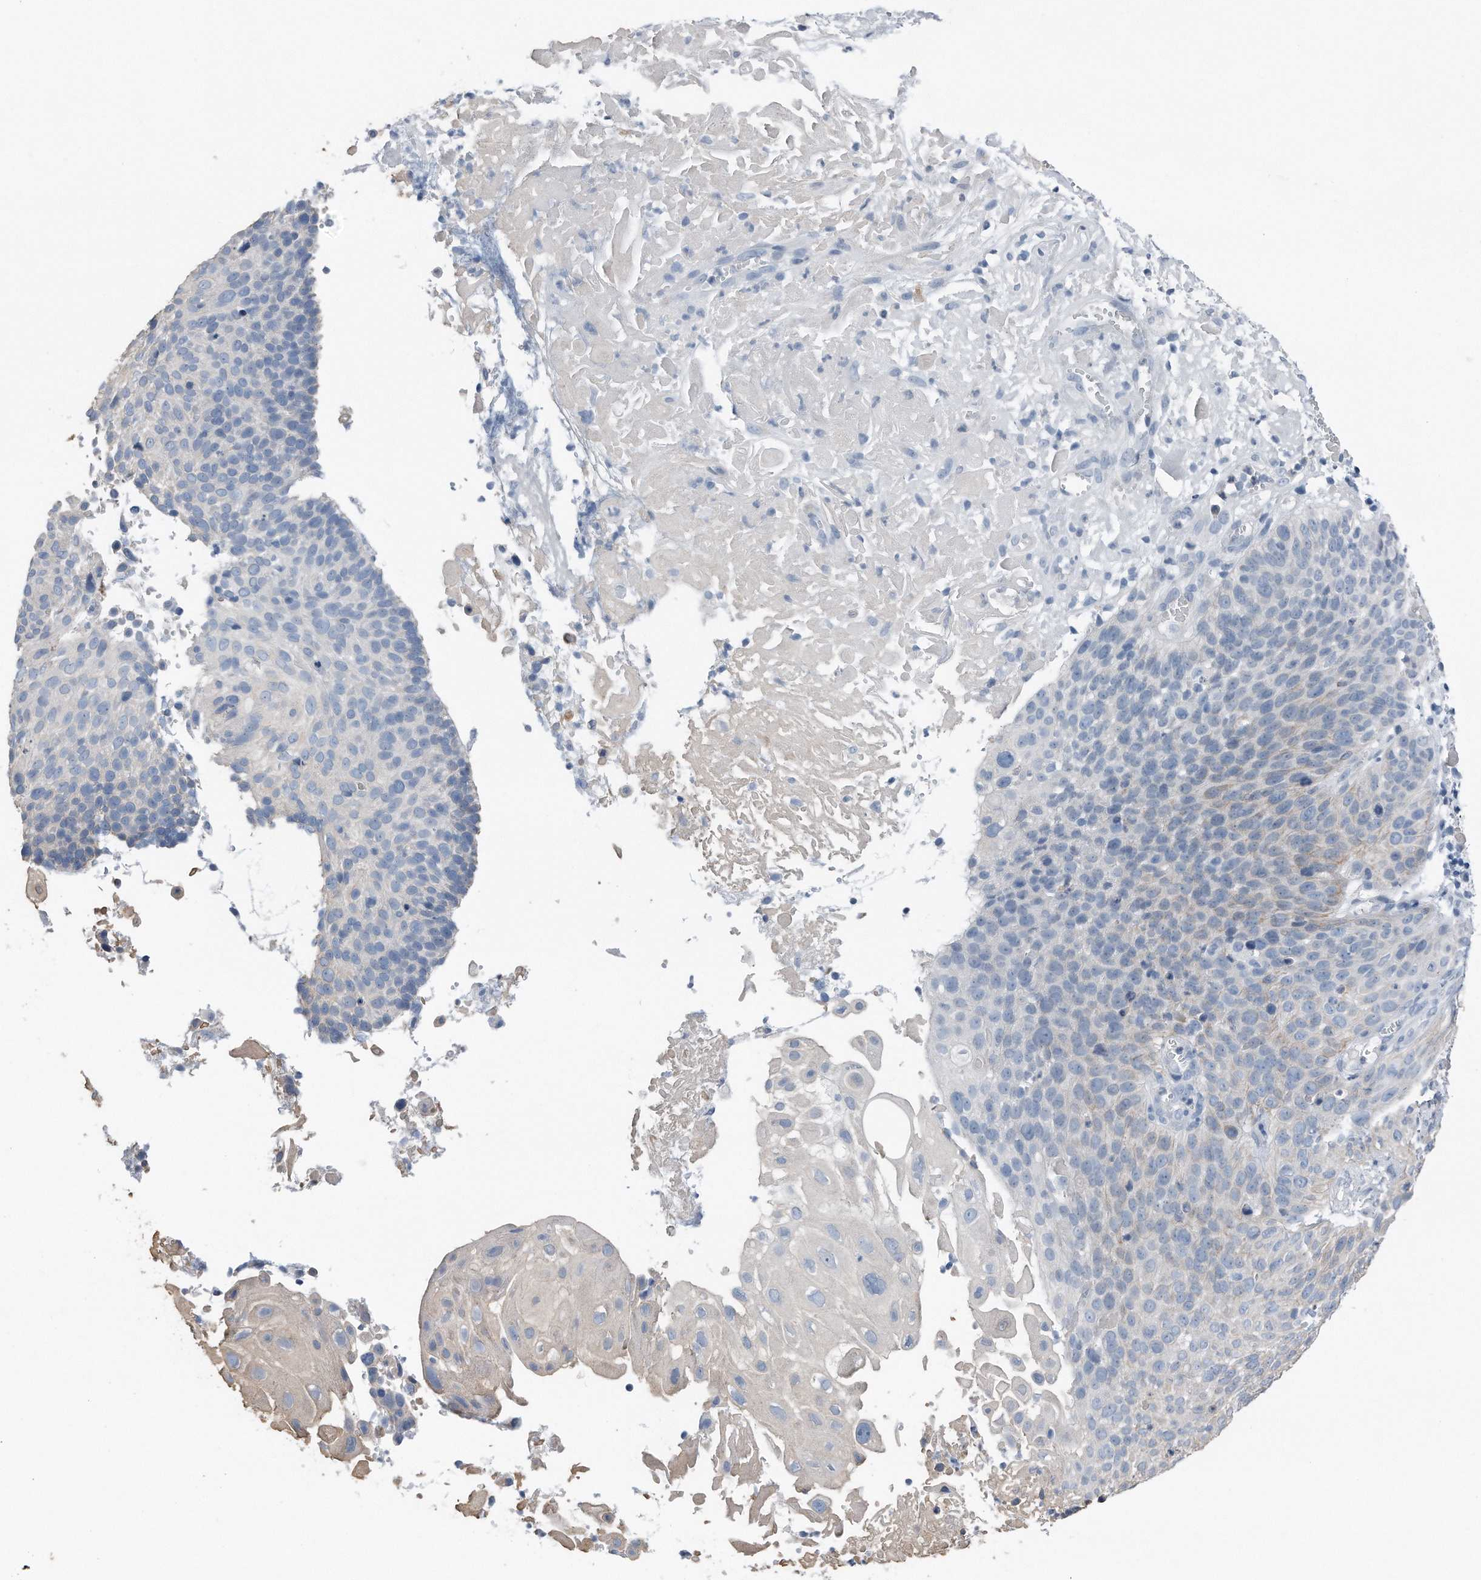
{"staining": {"intensity": "negative", "quantity": "none", "location": "none"}, "tissue": "cervical cancer", "cell_type": "Tumor cells", "image_type": "cancer", "snomed": [{"axis": "morphology", "description": "Squamous cell carcinoma, NOS"}, {"axis": "topography", "description": "Cervix"}], "caption": "The immunohistochemistry (IHC) micrograph has no significant positivity in tumor cells of cervical cancer (squamous cell carcinoma) tissue. (DAB (3,3'-diaminobenzidine) immunohistochemistry (IHC) visualized using brightfield microscopy, high magnification).", "gene": "YRDC", "patient": {"sex": "female", "age": 74}}